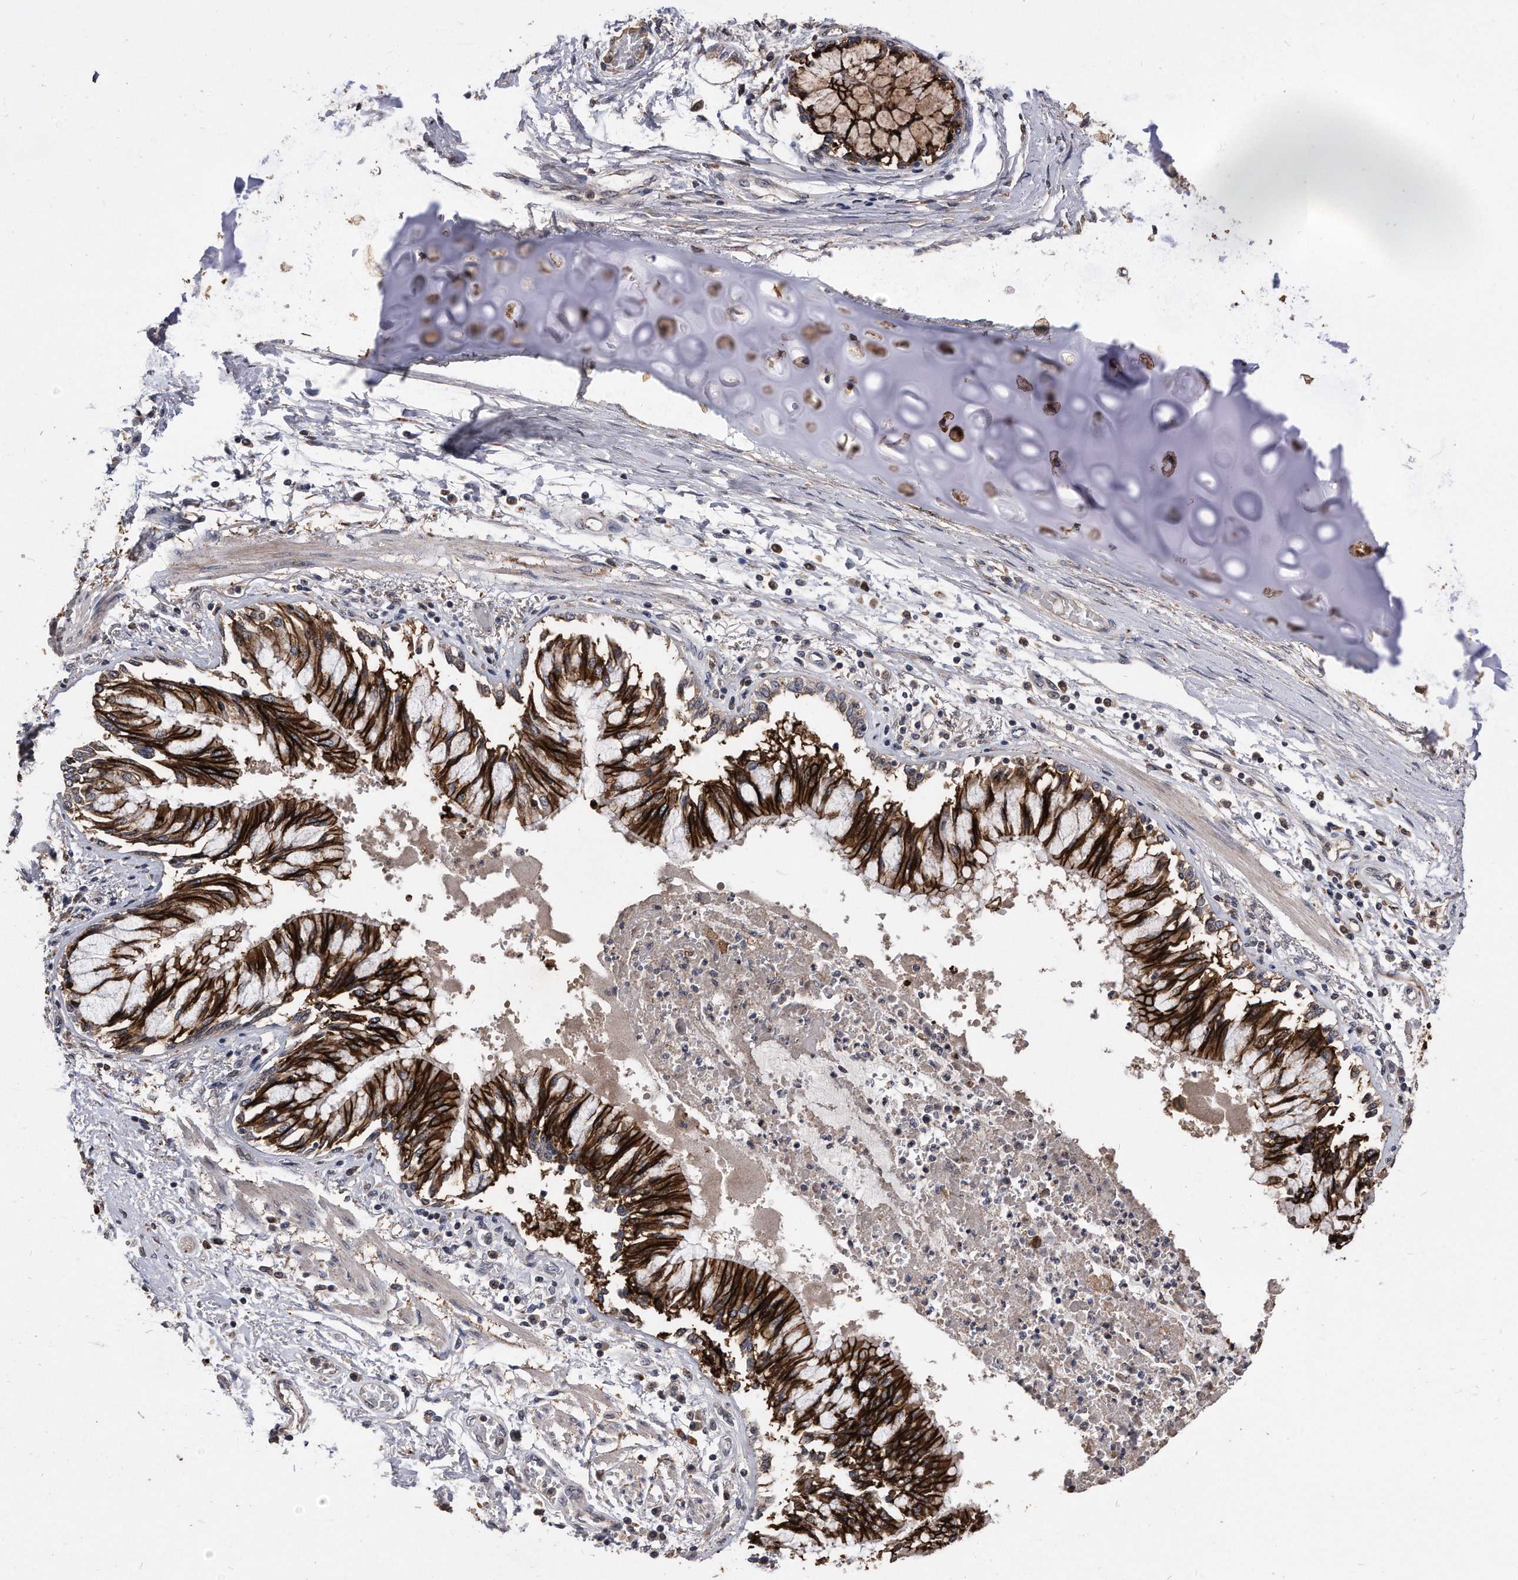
{"staining": {"intensity": "strong", "quantity": ">75%", "location": "cytoplasmic/membranous"}, "tissue": "bronchus", "cell_type": "Respiratory epithelial cells", "image_type": "normal", "snomed": [{"axis": "morphology", "description": "Normal tissue, NOS"}, {"axis": "topography", "description": "Cartilage tissue"}, {"axis": "topography", "description": "Bronchus"}, {"axis": "topography", "description": "Lung"}], "caption": "Immunohistochemistry staining of normal bronchus, which displays high levels of strong cytoplasmic/membranous staining in approximately >75% of respiratory epithelial cells indicating strong cytoplasmic/membranous protein expression. The staining was performed using DAB (brown) for protein detection and nuclei were counterstained in hematoxylin (blue).", "gene": "IL20RA", "patient": {"sex": "female", "age": 49}}